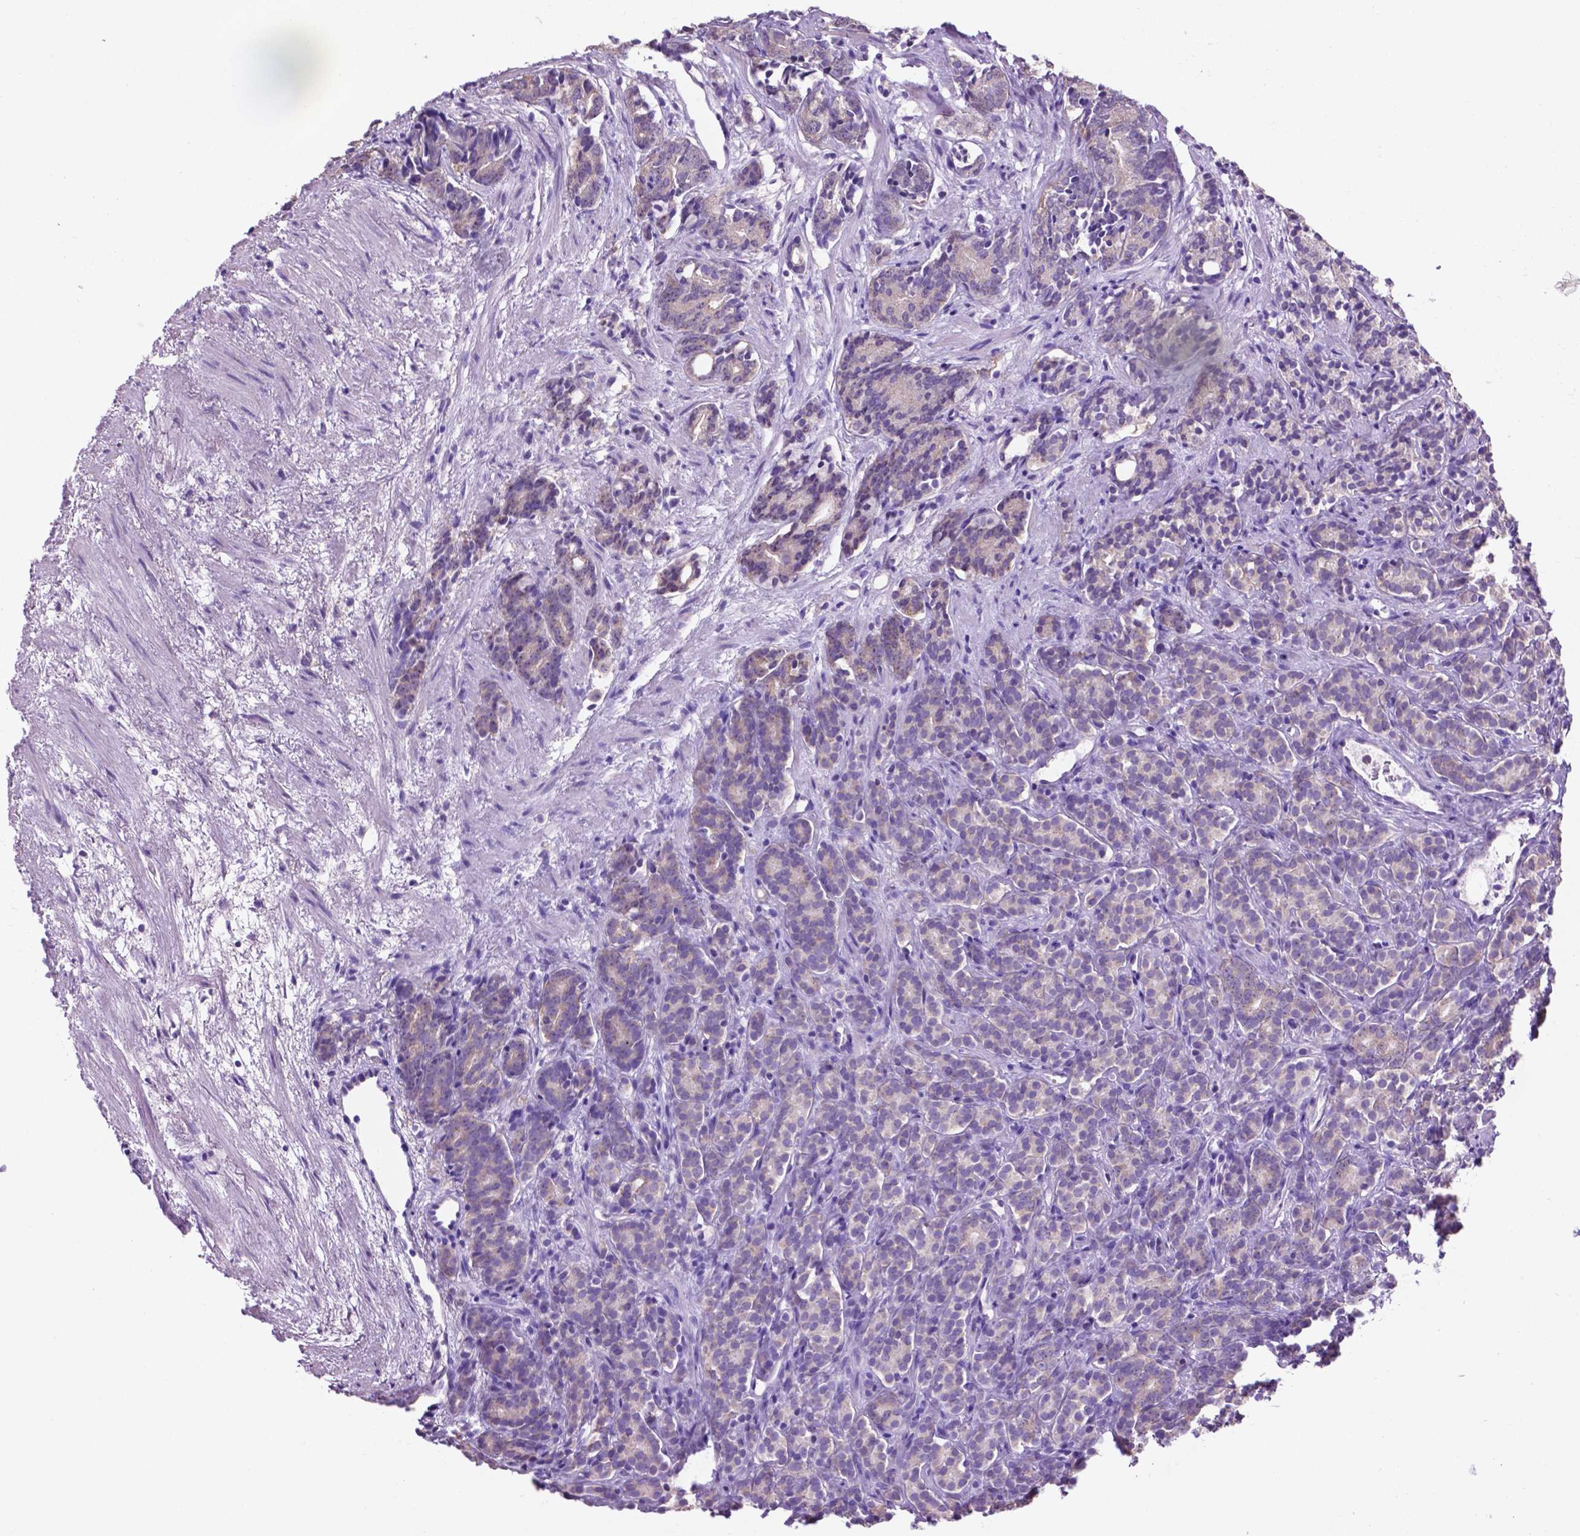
{"staining": {"intensity": "weak", "quantity": "<25%", "location": "cytoplasmic/membranous"}, "tissue": "prostate cancer", "cell_type": "Tumor cells", "image_type": "cancer", "snomed": [{"axis": "morphology", "description": "Adenocarcinoma, High grade"}, {"axis": "topography", "description": "Prostate"}], "caption": "Human adenocarcinoma (high-grade) (prostate) stained for a protein using immunohistochemistry demonstrates no staining in tumor cells.", "gene": "SPDYA", "patient": {"sex": "male", "age": 84}}